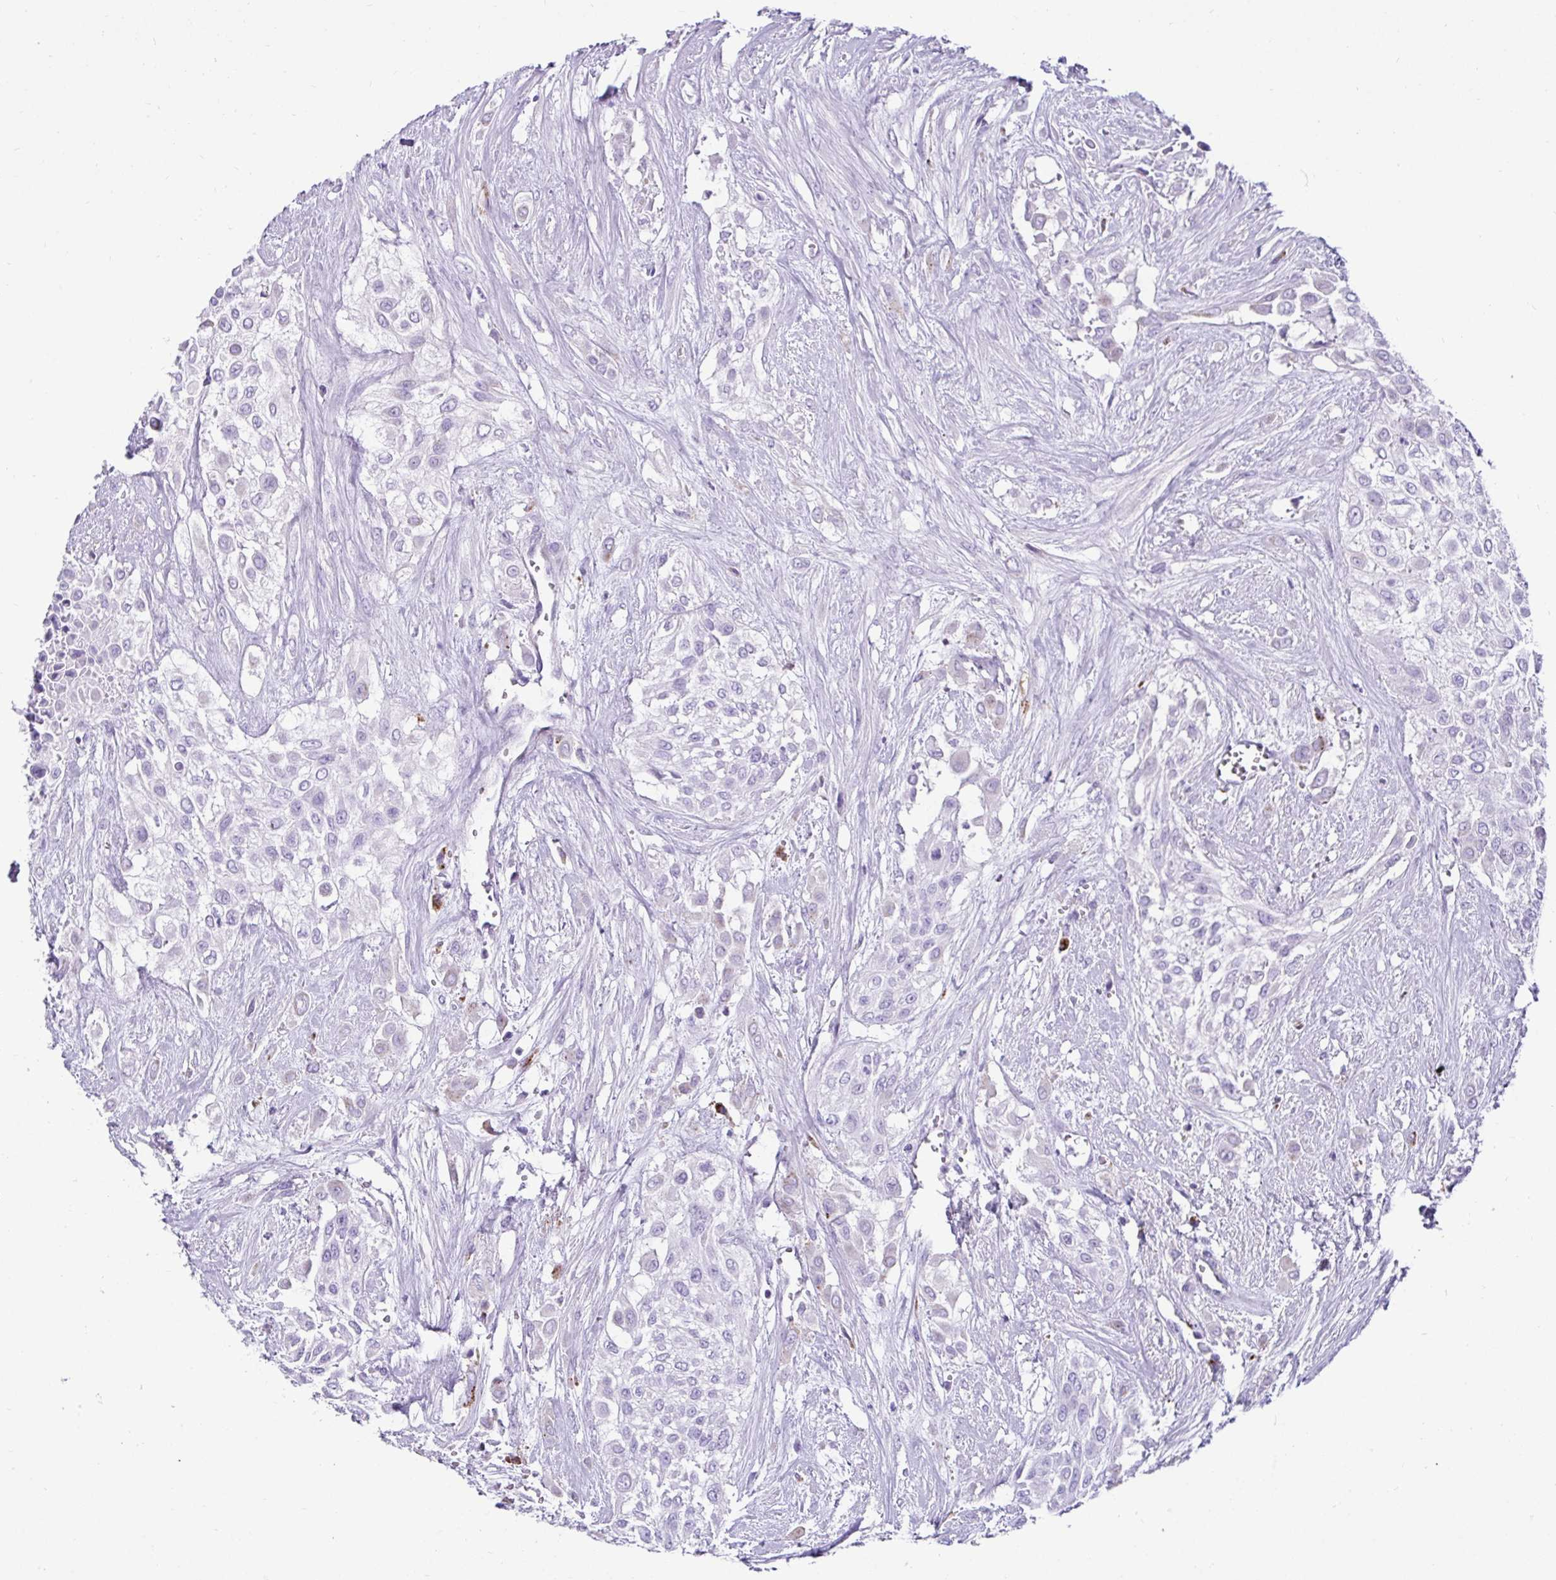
{"staining": {"intensity": "negative", "quantity": "none", "location": "none"}, "tissue": "urothelial cancer", "cell_type": "Tumor cells", "image_type": "cancer", "snomed": [{"axis": "morphology", "description": "Urothelial carcinoma, High grade"}, {"axis": "topography", "description": "Urinary bladder"}], "caption": "An immunohistochemistry (IHC) photomicrograph of high-grade urothelial carcinoma is shown. There is no staining in tumor cells of high-grade urothelial carcinoma.", "gene": "CTSZ", "patient": {"sex": "male", "age": 57}}